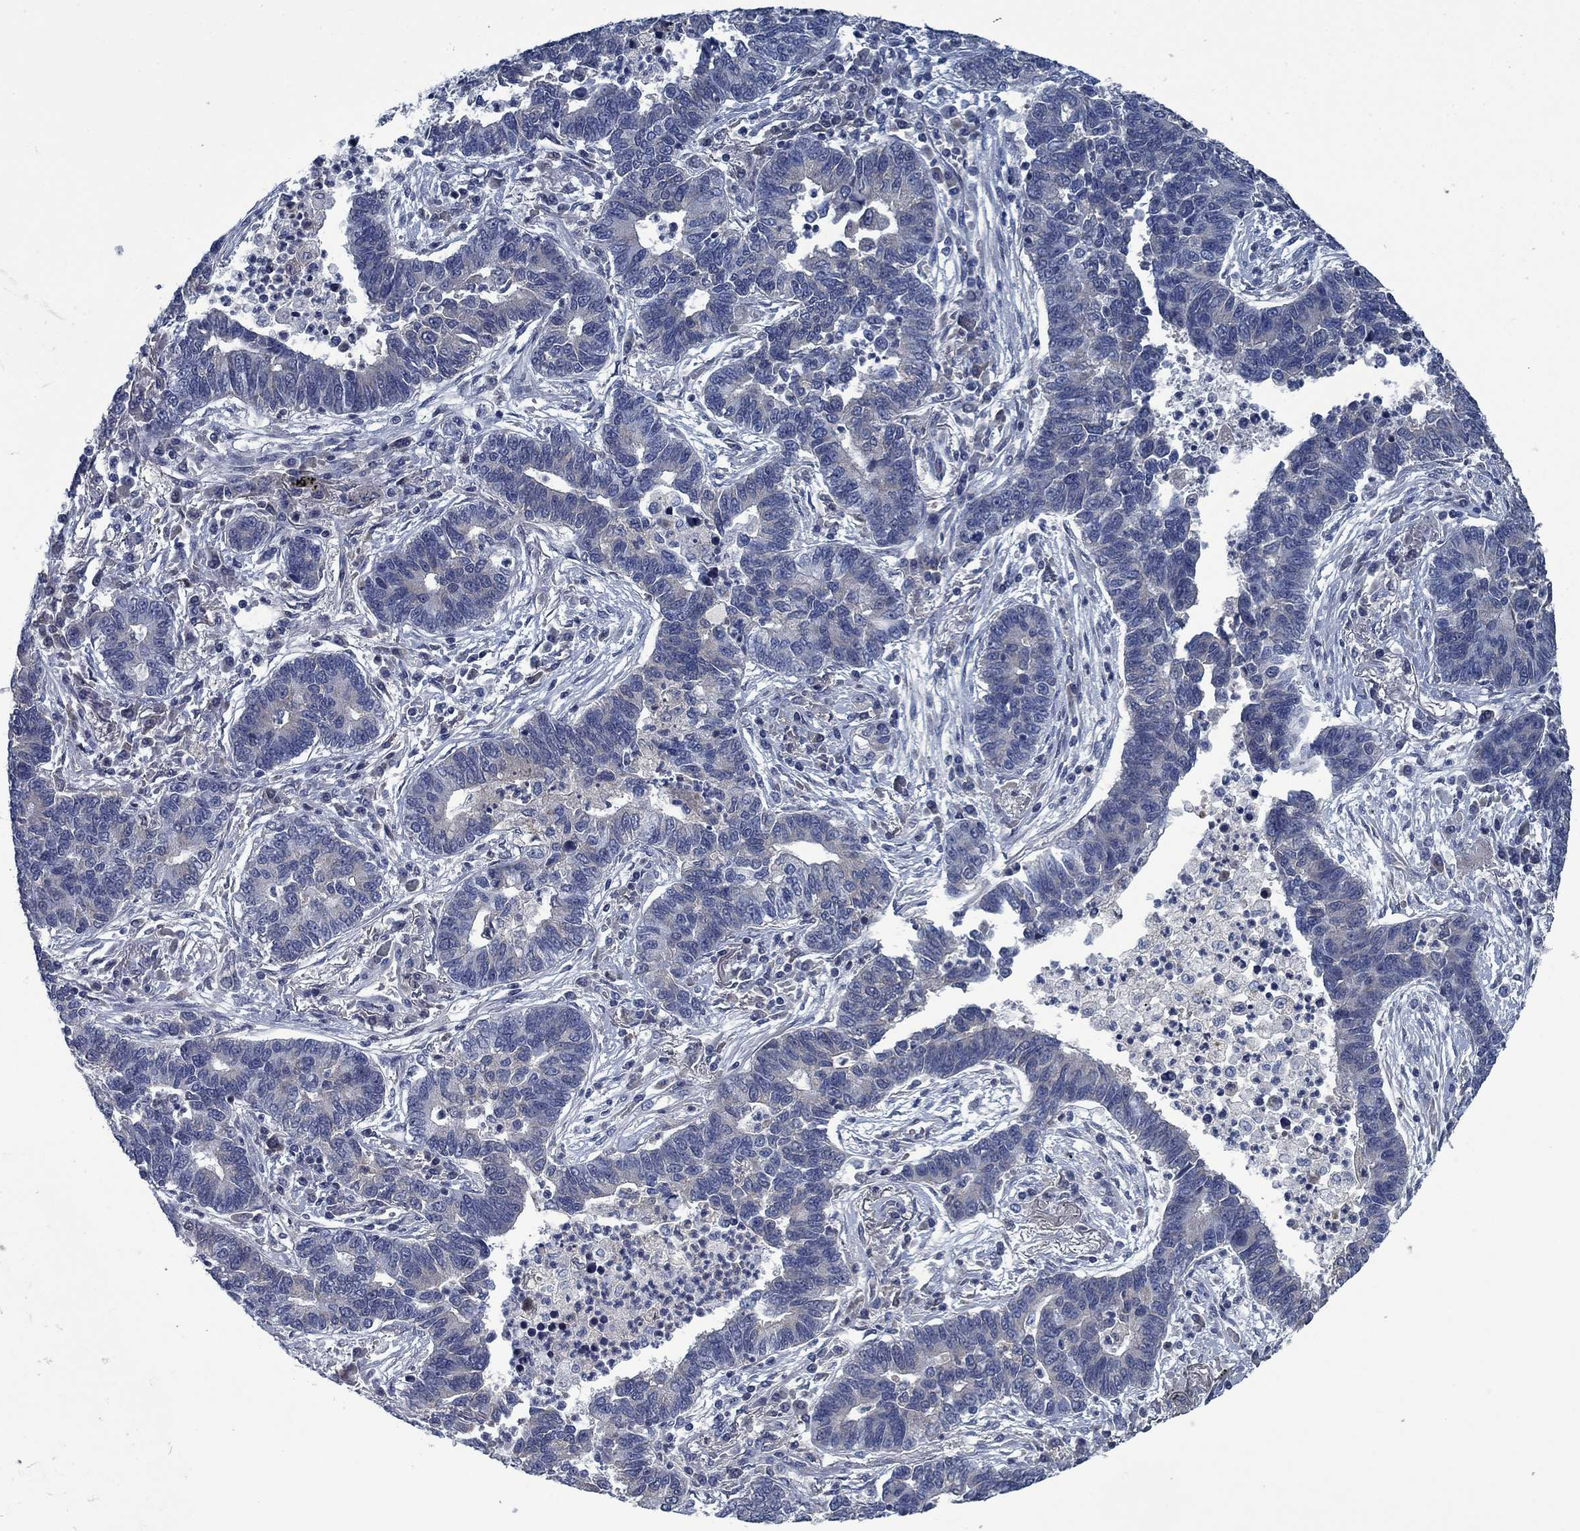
{"staining": {"intensity": "negative", "quantity": "none", "location": "none"}, "tissue": "lung cancer", "cell_type": "Tumor cells", "image_type": "cancer", "snomed": [{"axis": "morphology", "description": "Adenocarcinoma, NOS"}, {"axis": "topography", "description": "Lung"}], "caption": "A high-resolution photomicrograph shows IHC staining of adenocarcinoma (lung), which exhibits no significant expression in tumor cells.", "gene": "PNMA8A", "patient": {"sex": "female", "age": 57}}